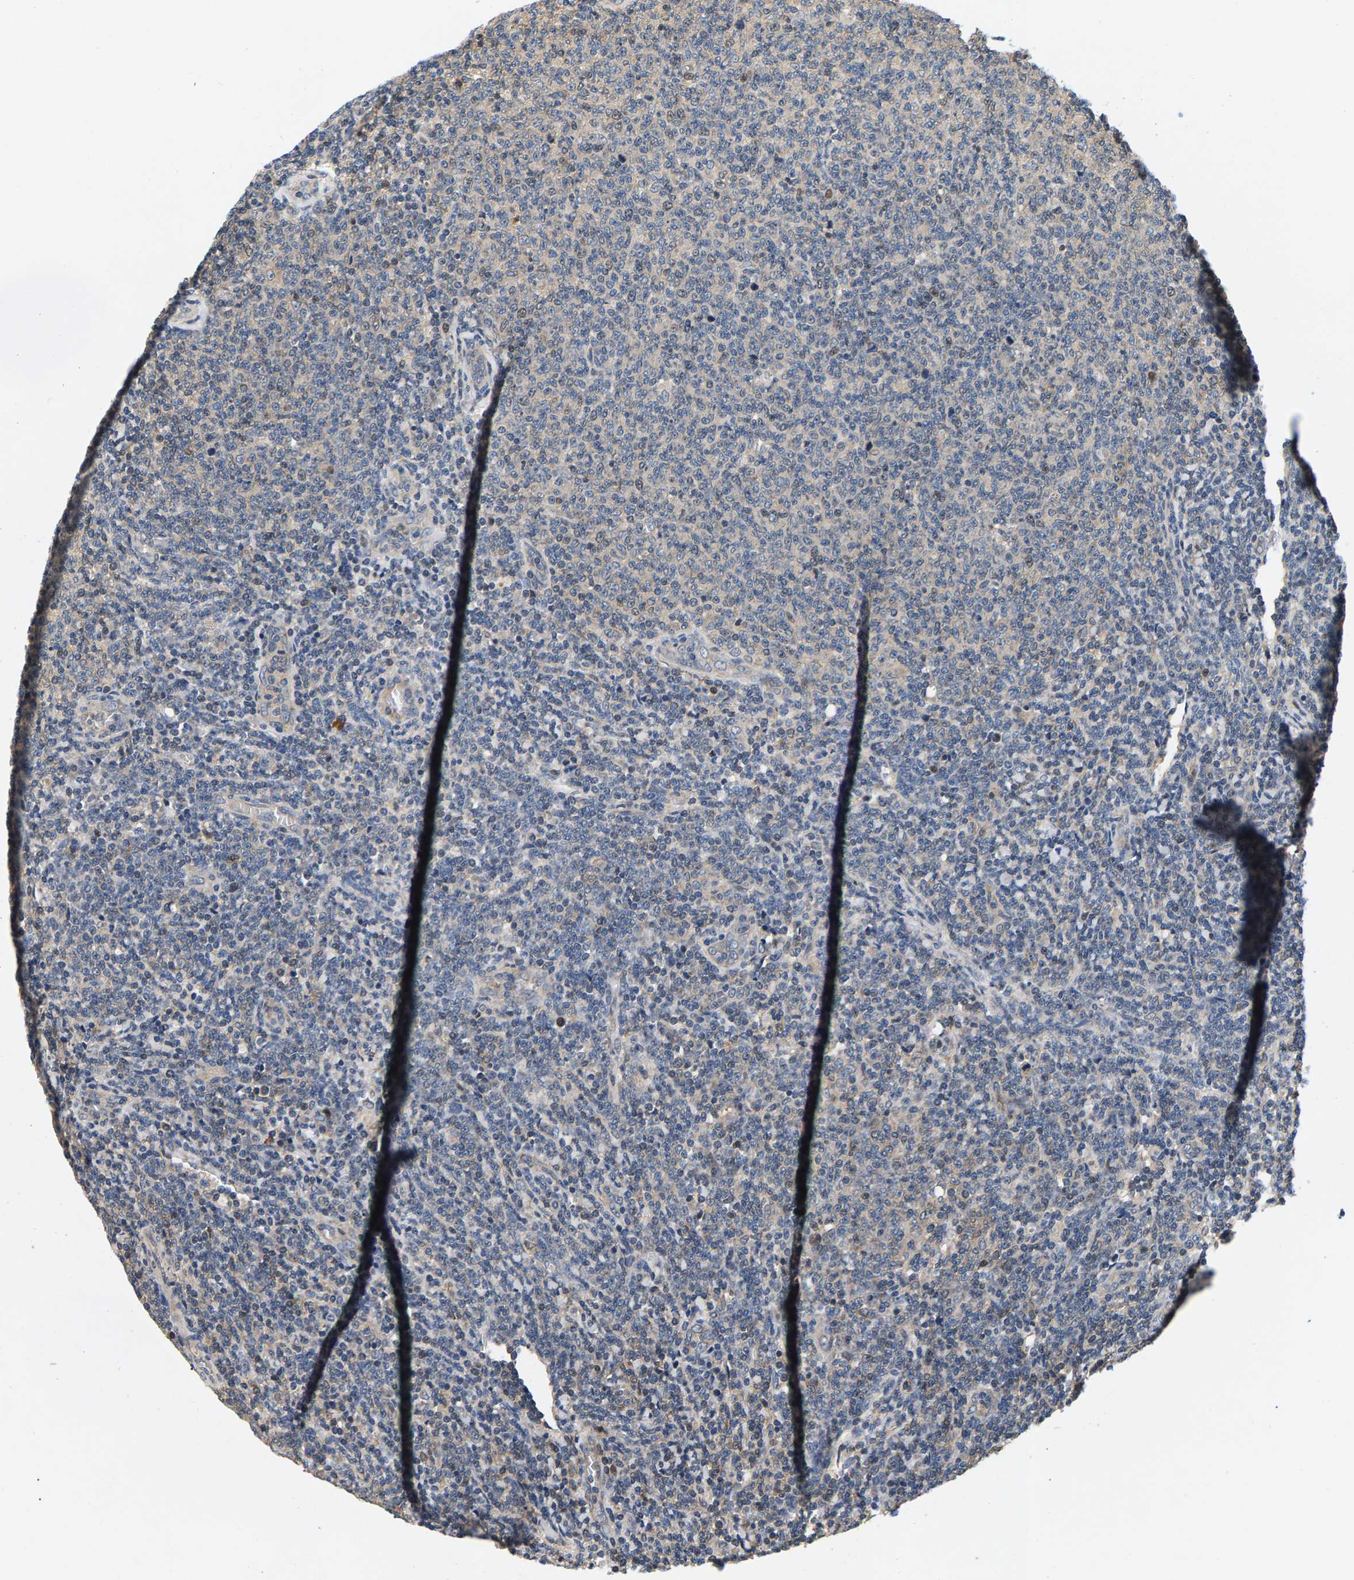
{"staining": {"intensity": "negative", "quantity": "none", "location": "none"}, "tissue": "lymphoma", "cell_type": "Tumor cells", "image_type": "cancer", "snomed": [{"axis": "morphology", "description": "Malignant lymphoma, non-Hodgkin's type, Low grade"}, {"axis": "topography", "description": "Lymph node"}], "caption": "Immunohistochemical staining of low-grade malignant lymphoma, non-Hodgkin's type displays no significant positivity in tumor cells. The staining is performed using DAB brown chromogen with nuclei counter-stained in using hematoxylin.", "gene": "FAM78A", "patient": {"sex": "male", "age": 66}}